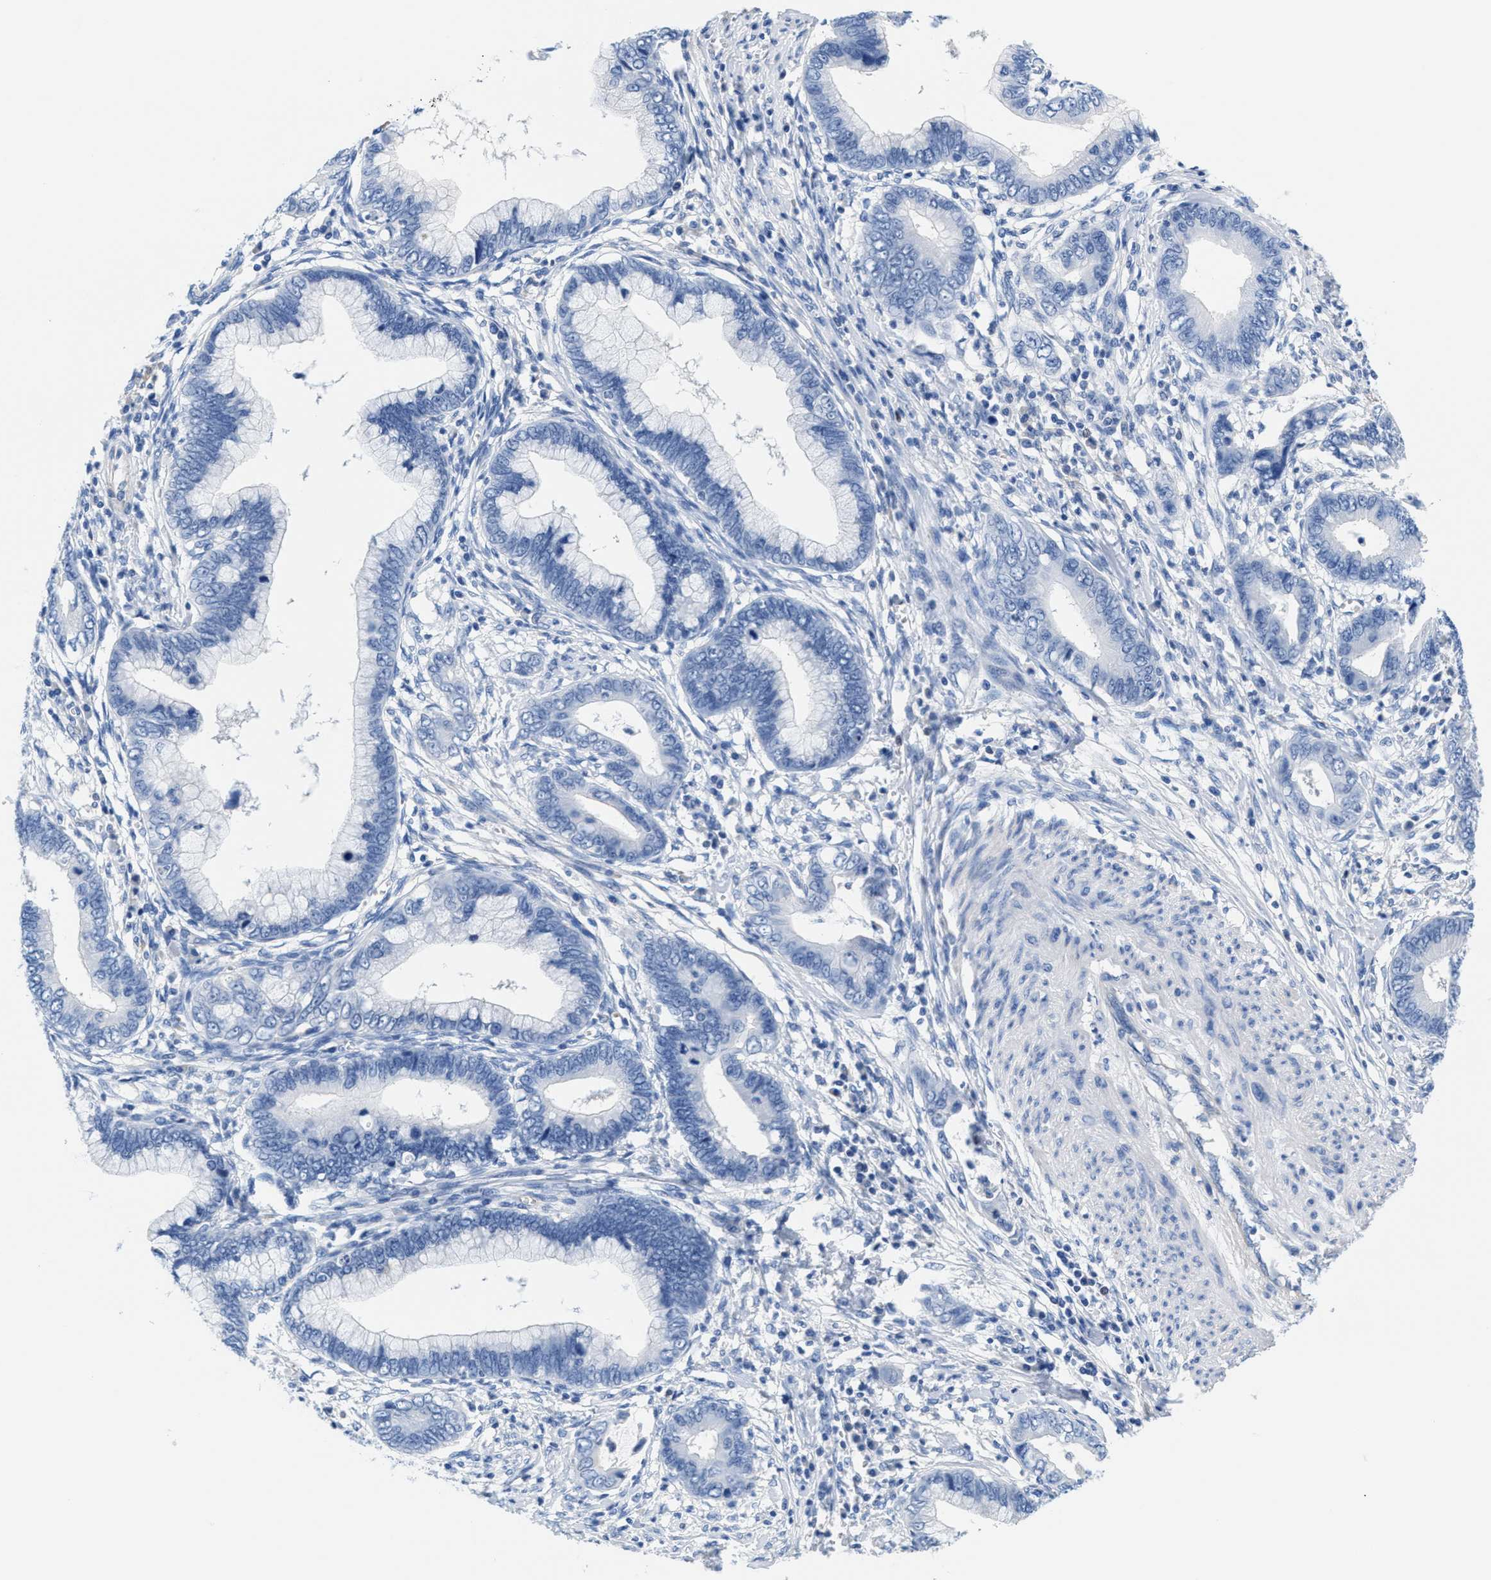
{"staining": {"intensity": "negative", "quantity": "none", "location": "none"}, "tissue": "cervical cancer", "cell_type": "Tumor cells", "image_type": "cancer", "snomed": [{"axis": "morphology", "description": "Adenocarcinoma, NOS"}, {"axis": "topography", "description": "Cervix"}], "caption": "Immunohistochemistry micrograph of cervical cancer (adenocarcinoma) stained for a protein (brown), which shows no positivity in tumor cells. (Brightfield microscopy of DAB IHC at high magnification).", "gene": "SLFN13", "patient": {"sex": "female", "age": 44}}